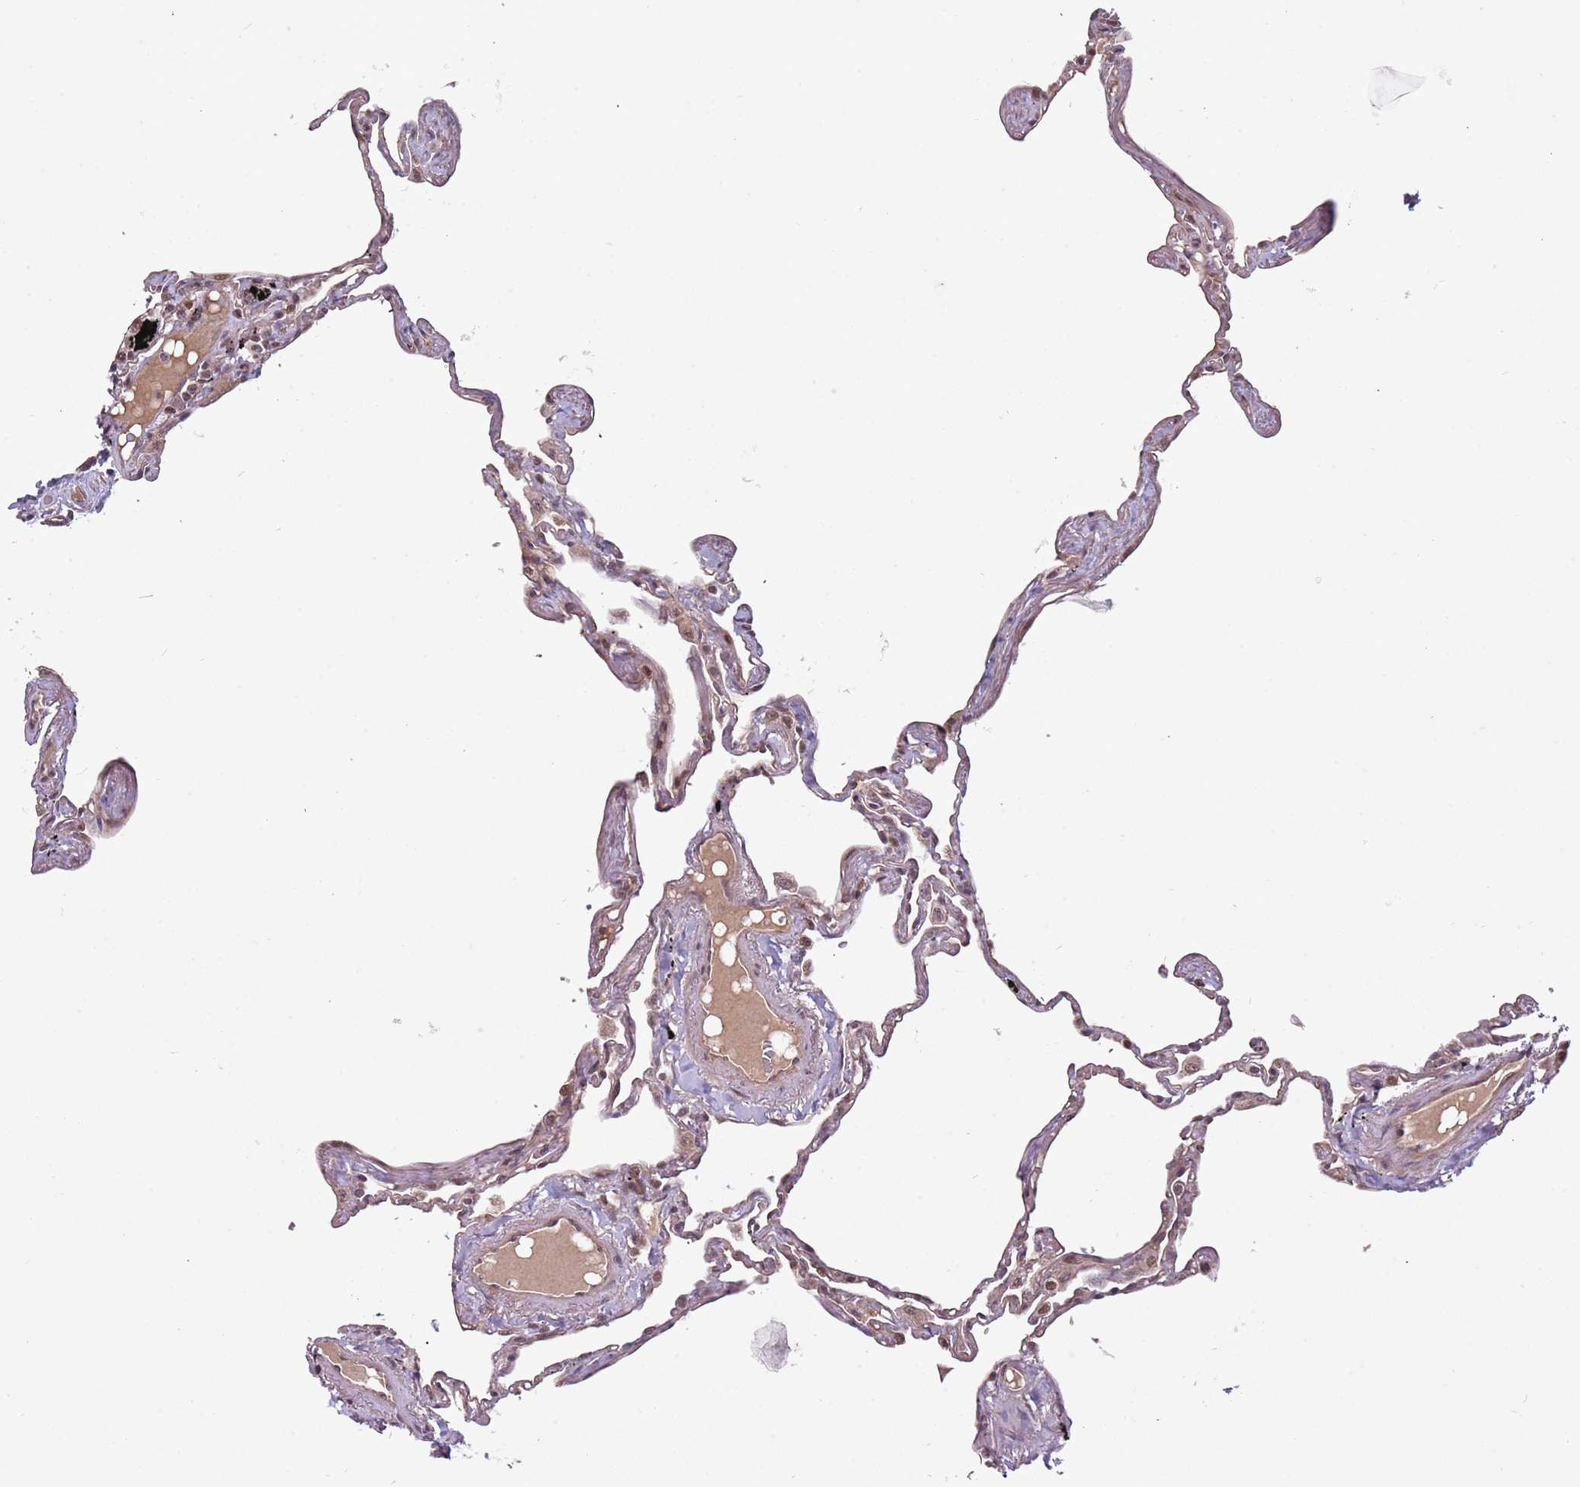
{"staining": {"intensity": "weak", "quantity": ">75%", "location": "nuclear"}, "tissue": "lung", "cell_type": "Alveolar cells", "image_type": "normal", "snomed": [{"axis": "morphology", "description": "Normal tissue, NOS"}, {"axis": "topography", "description": "Lung"}], "caption": "Immunohistochemistry photomicrograph of unremarkable lung stained for a protein (brown), which shows low levels of weak nuclear positivity in about >75% of alveolar cells.", "gene": "SUDS3", "patient": {"sex": "female", "age": 67}}